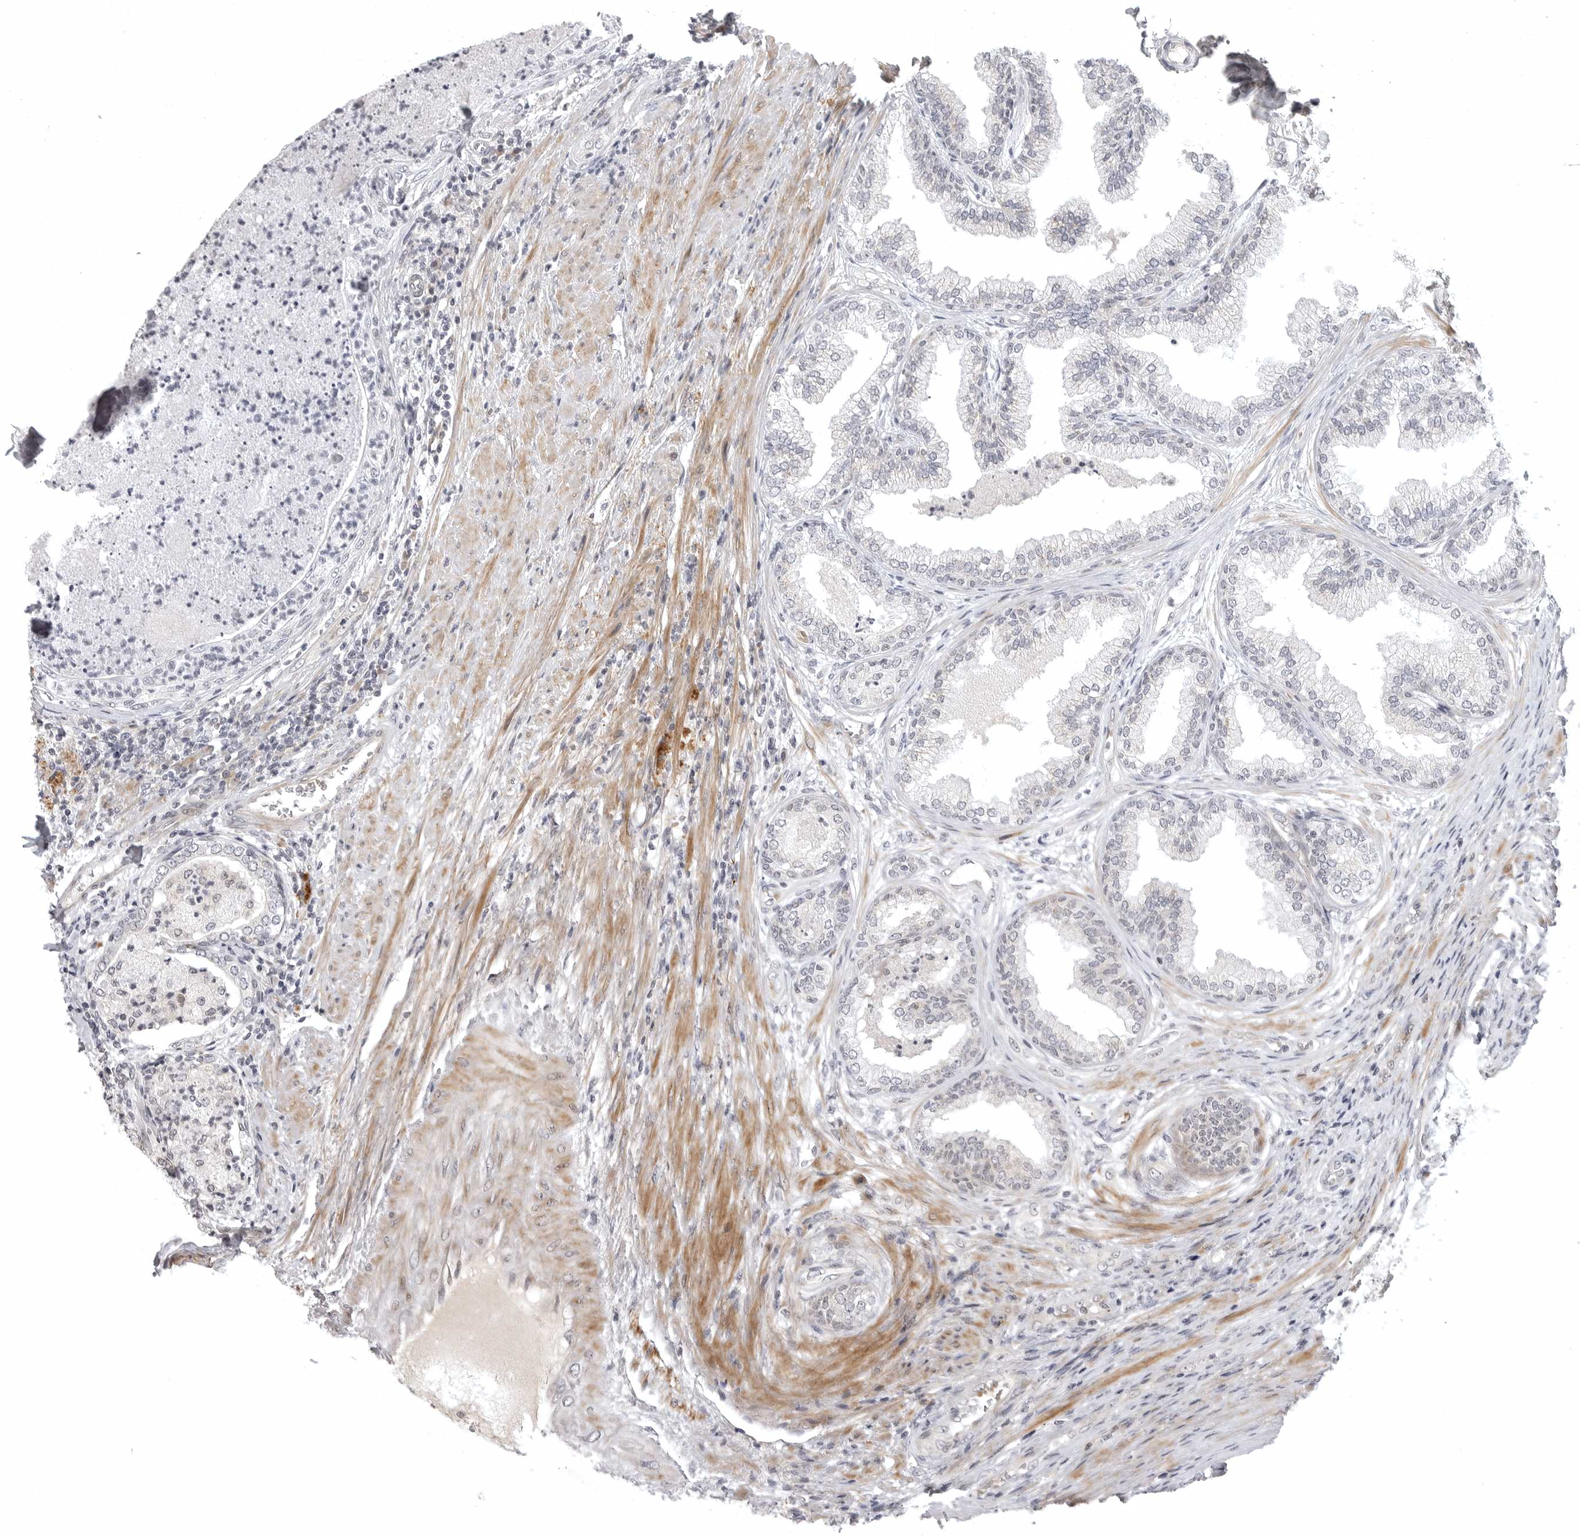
{"staining": {"intensity": "negative", "quantity": "none", "location": "none"}, "tissue": "prostate", "cell_type": "Glandular cells", "image_type": "normal", "snomed": [{"axis": "morphology", "description": "Normal tissue, NOS"}, {"axis": "topography", "description": "Prostate"}], "caption": "IHC histopathology image of unremarkable prostate: human prostate stained with DAB (3,3'-diaminobenzidine) demonstrates no significant protein positivity in glandular cells.", "gene": "CD300LD", "patient": {"sex": "male", "age": 76}}